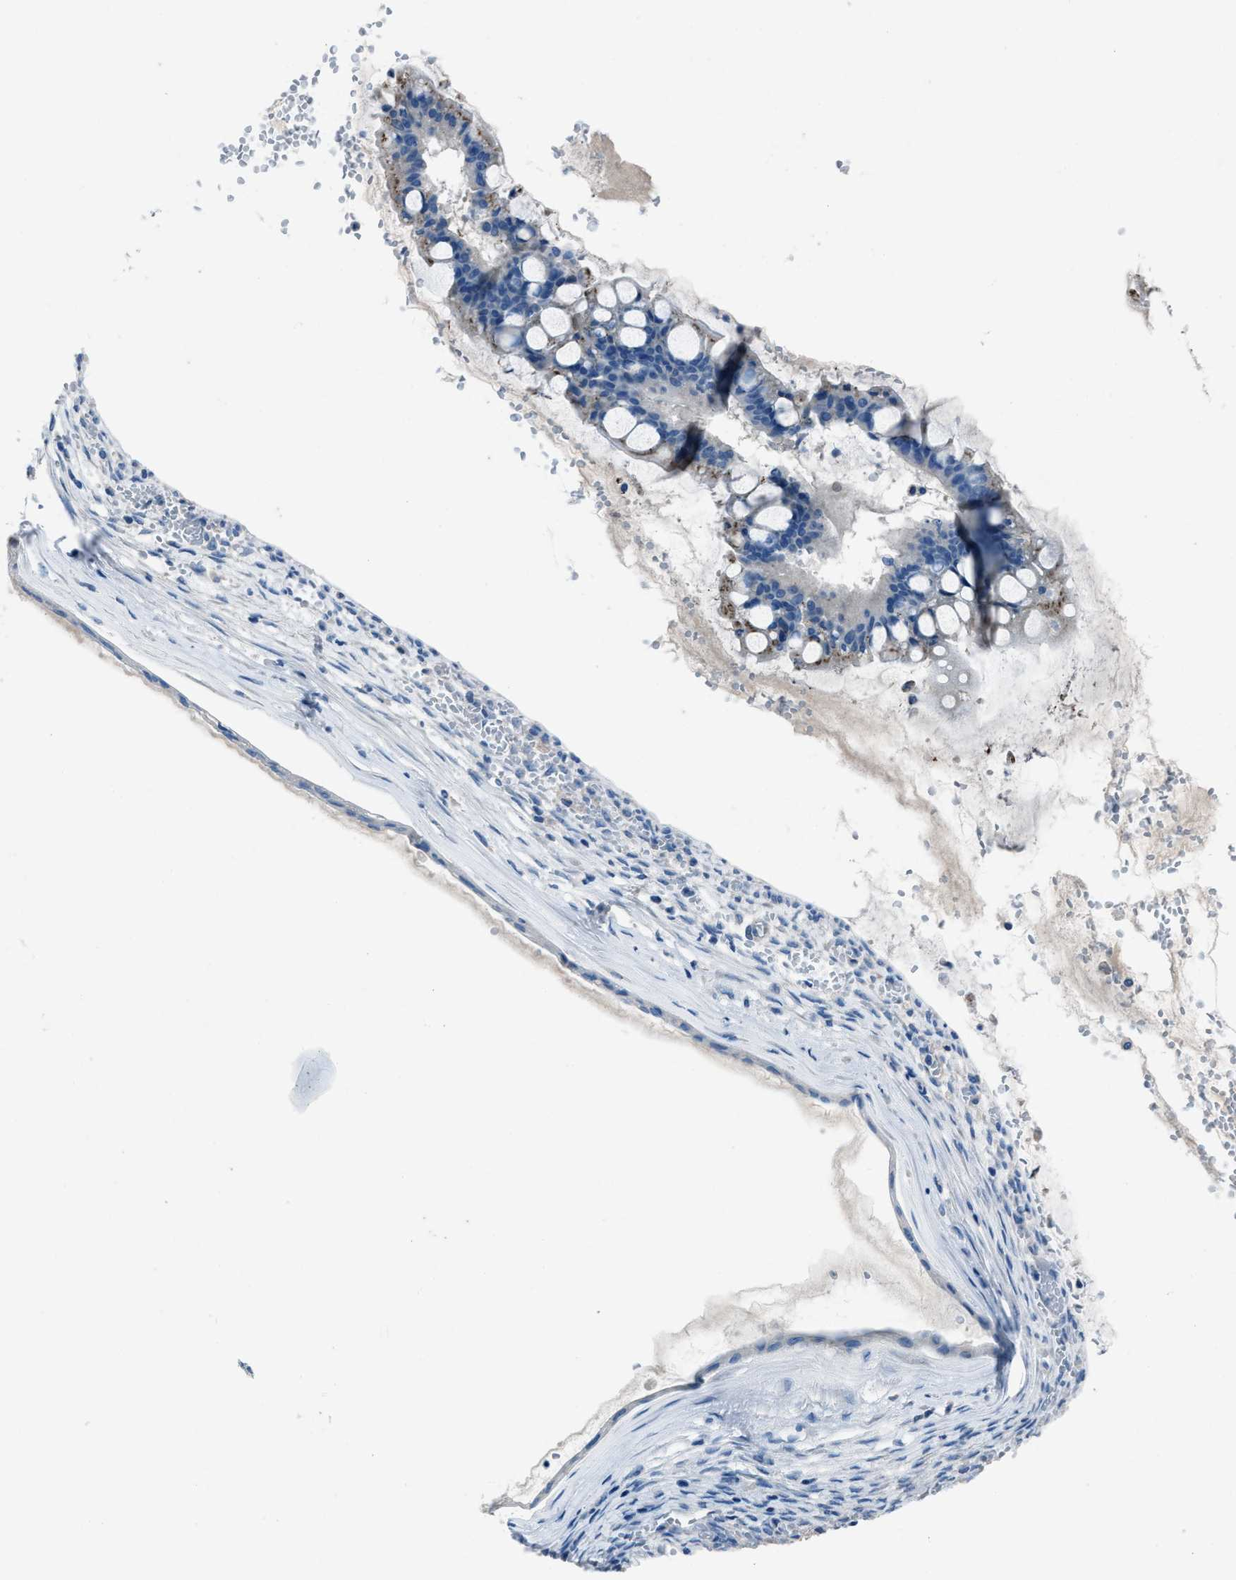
{"staining": {"intensity": "moderate", "quantity": "<25%", "location": "cytoplasmic/membranous"}, "tissue": "ovarian cancer", "cell_type": "Tumor cells", "image_type": "cancer", "snomed": [{"axis": "morphology", "description": "Cystadenocarcinoma, mucinous, NOS"}, {"axis": "topography", "description": "Ovary"}], "caption": "This histopathology image exhibits mucinous cystadenocarcinoma (ovarian) stained with immunohistochemistry (IHC) to label a protein in brown. The cytoplasmic/membranous of tumor cells show moderate positivity for the protein. Nuclei are counter-stained blue.", "gene": "AMACR", "patient": {"sex": "female", "age": 73}}